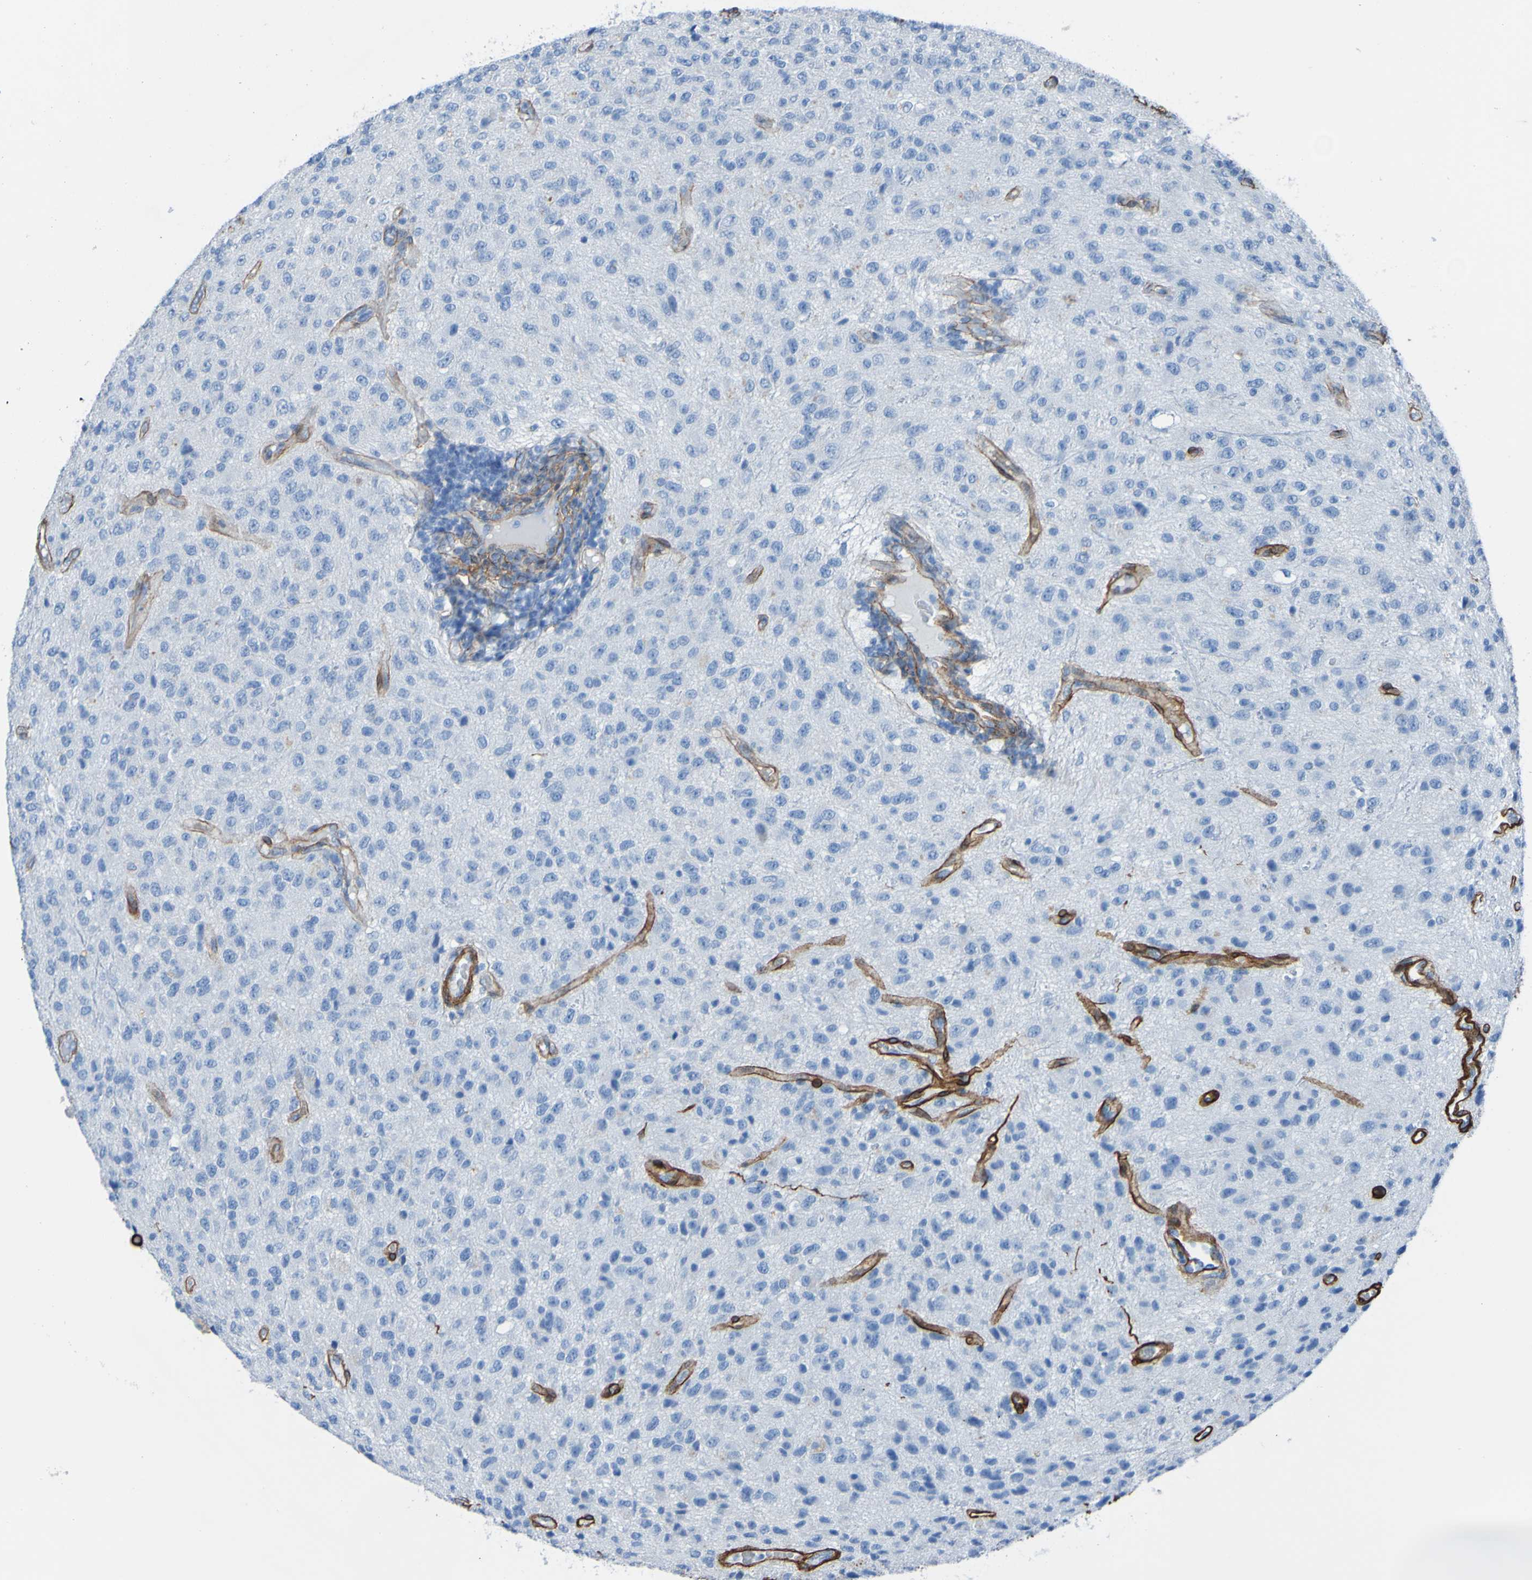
{"staining": {"intensity": "negative", "quantity": "none", "location": "none"}, "tissue": "glioma", "cell_type": "Tumor cells", "image_type": "cancer", "snomed": [{"axis": "morphology", "description": "Glioma, malignant, High grade"}, {"axis": "topography", "description": "pancreas cauda"}], "caption": "There is no significant positivity in tumor cells of glioma. The staining was performed using DAB (3,3'-diaminobenzidine) to visualize the protein expression in brown, while the nuclei were stained in blue with hematoxylin (Magnification: 20x).", "gene": "COL4A2", "patient": {"sex": "male", "age": 60}}